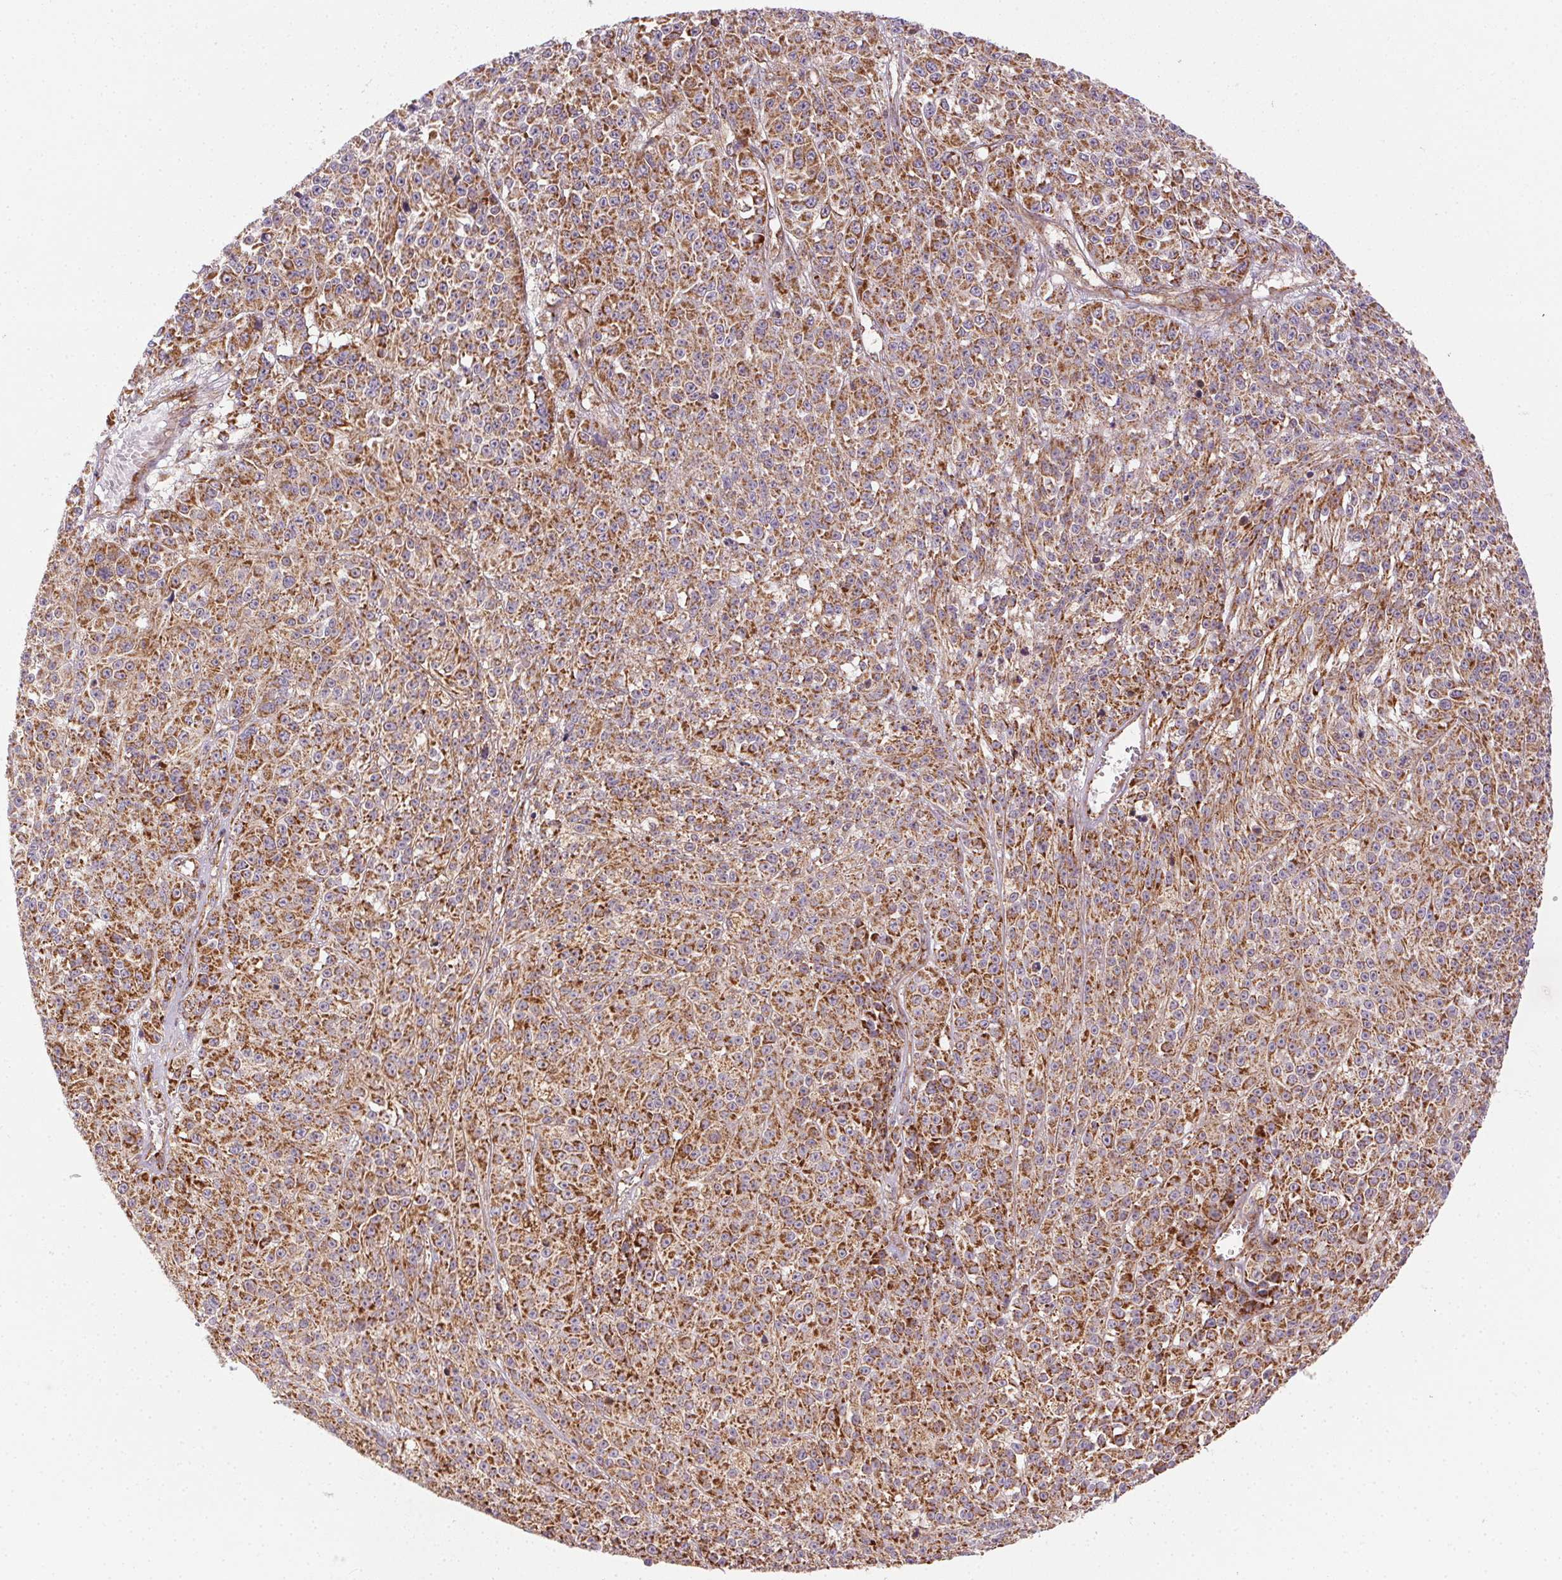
{"staining": {"intensity": "strong", "quantity": ">75%", "location": "cytoplasmic/membranous"}, "tissue": "melanoma", "cell_type": "Tumor cells", "image_type": "cancer", "snomed": [{"axis": "morphology", "description": "Malignant melanoma, NOS"}, {"axis": "topography", "description": "Skin"}], "caption": "This is a photomicrograph of immunohistochemistry (IHC) staining of melanoma, which shows strong expression in the cytoplasmic/membranous of tumor cells.", "gene": "CLPB", "patient": {"sex": "female", "age": 58}}